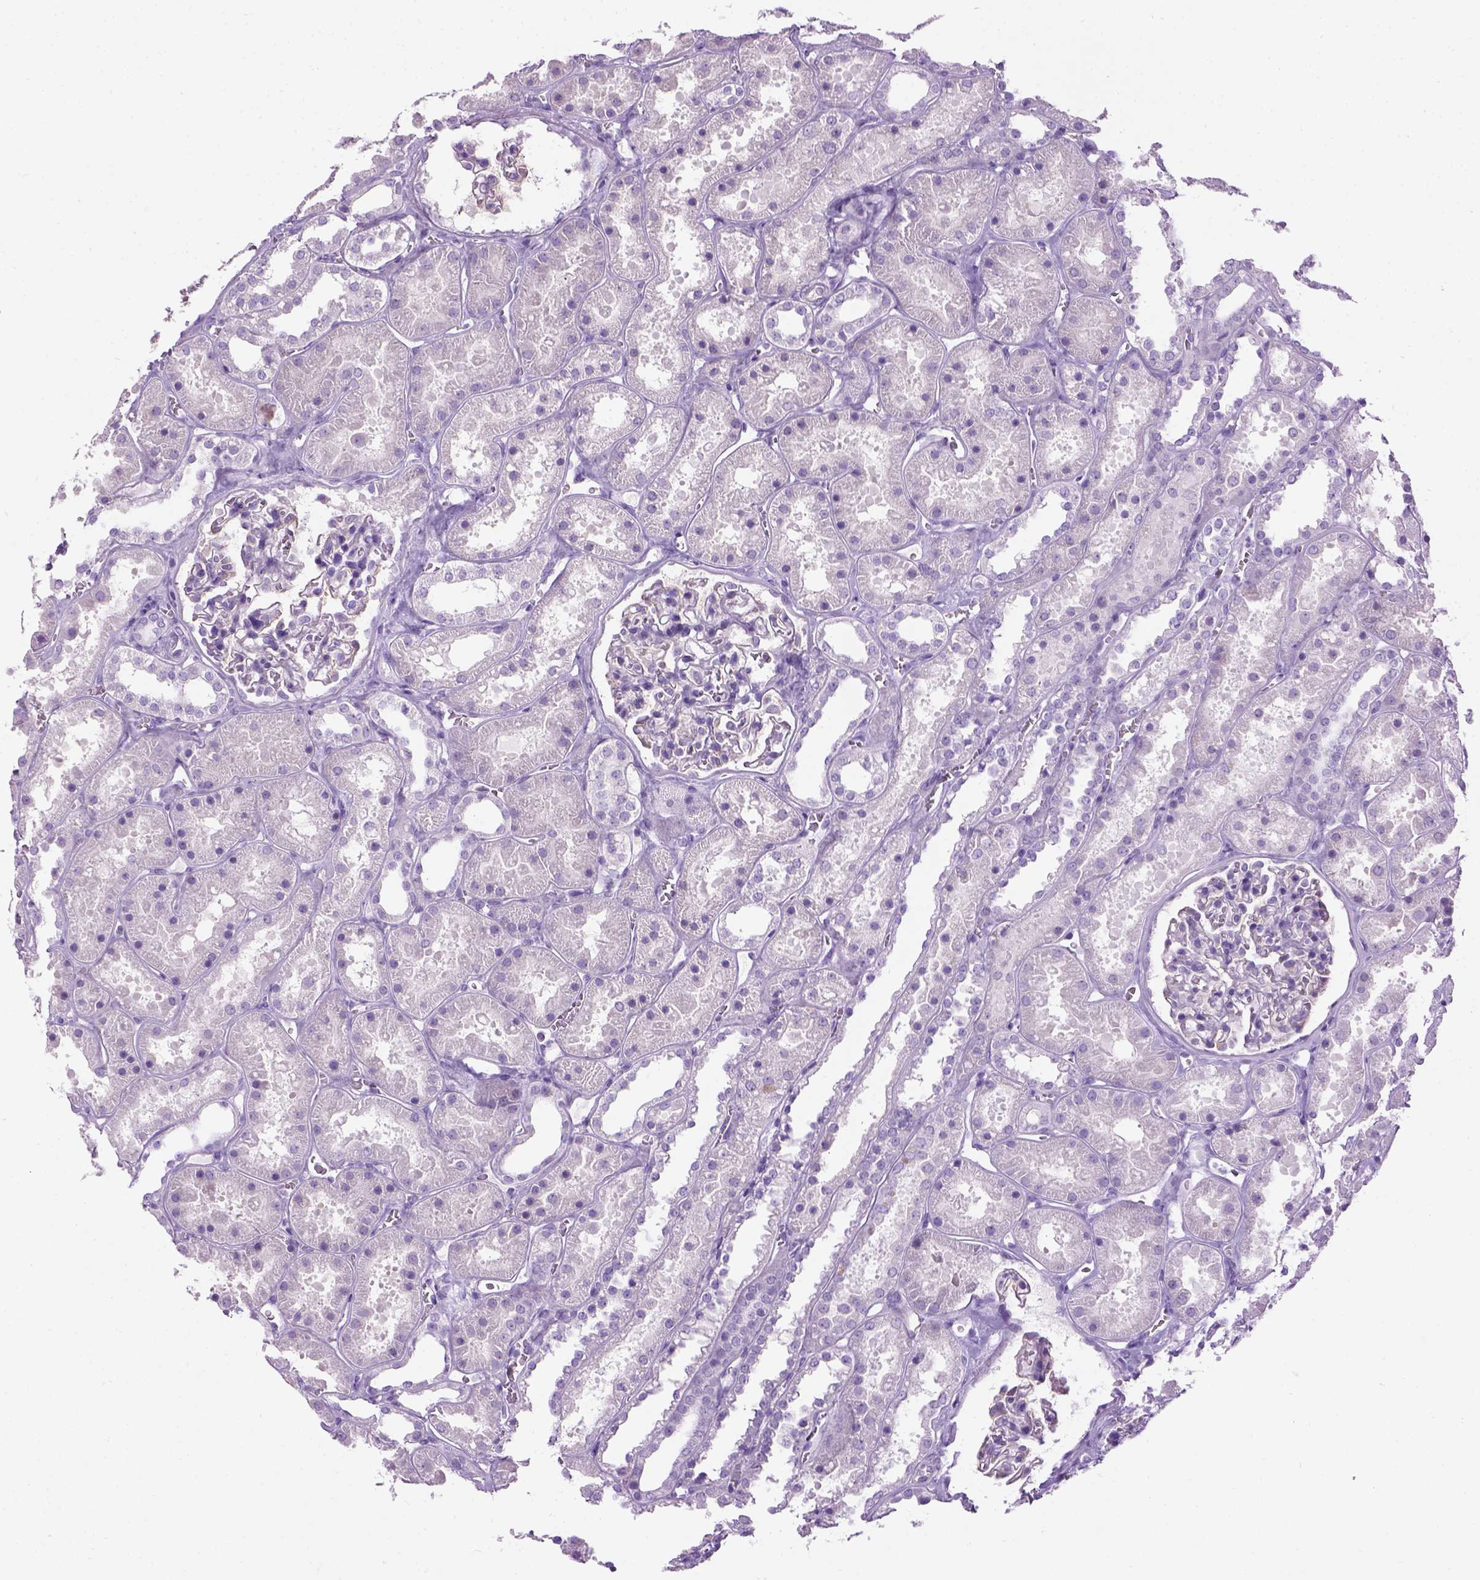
{"staining": {"intensity": "negative", "quantity": "none", "location": "none"}, "tissue": "kidney", "cell_type": "Cells in glomeruli", "image_type": "normal", "snomed": [{"axis": "morphology", "description": "Normal tissue, NOS"}, {"axis": "topography", "description": "Kidney"}], "caption": "DAB immunohistochemical staining of benign kidney displays no significant expression in cells in glomeruli. (DAB (3,3'-diaminobenzidine) immunohistochemistry visualized using brightfield microscopy, high magnification).", "gene": "GABRB2", "patient": {"sex": "female", "age": 41}}